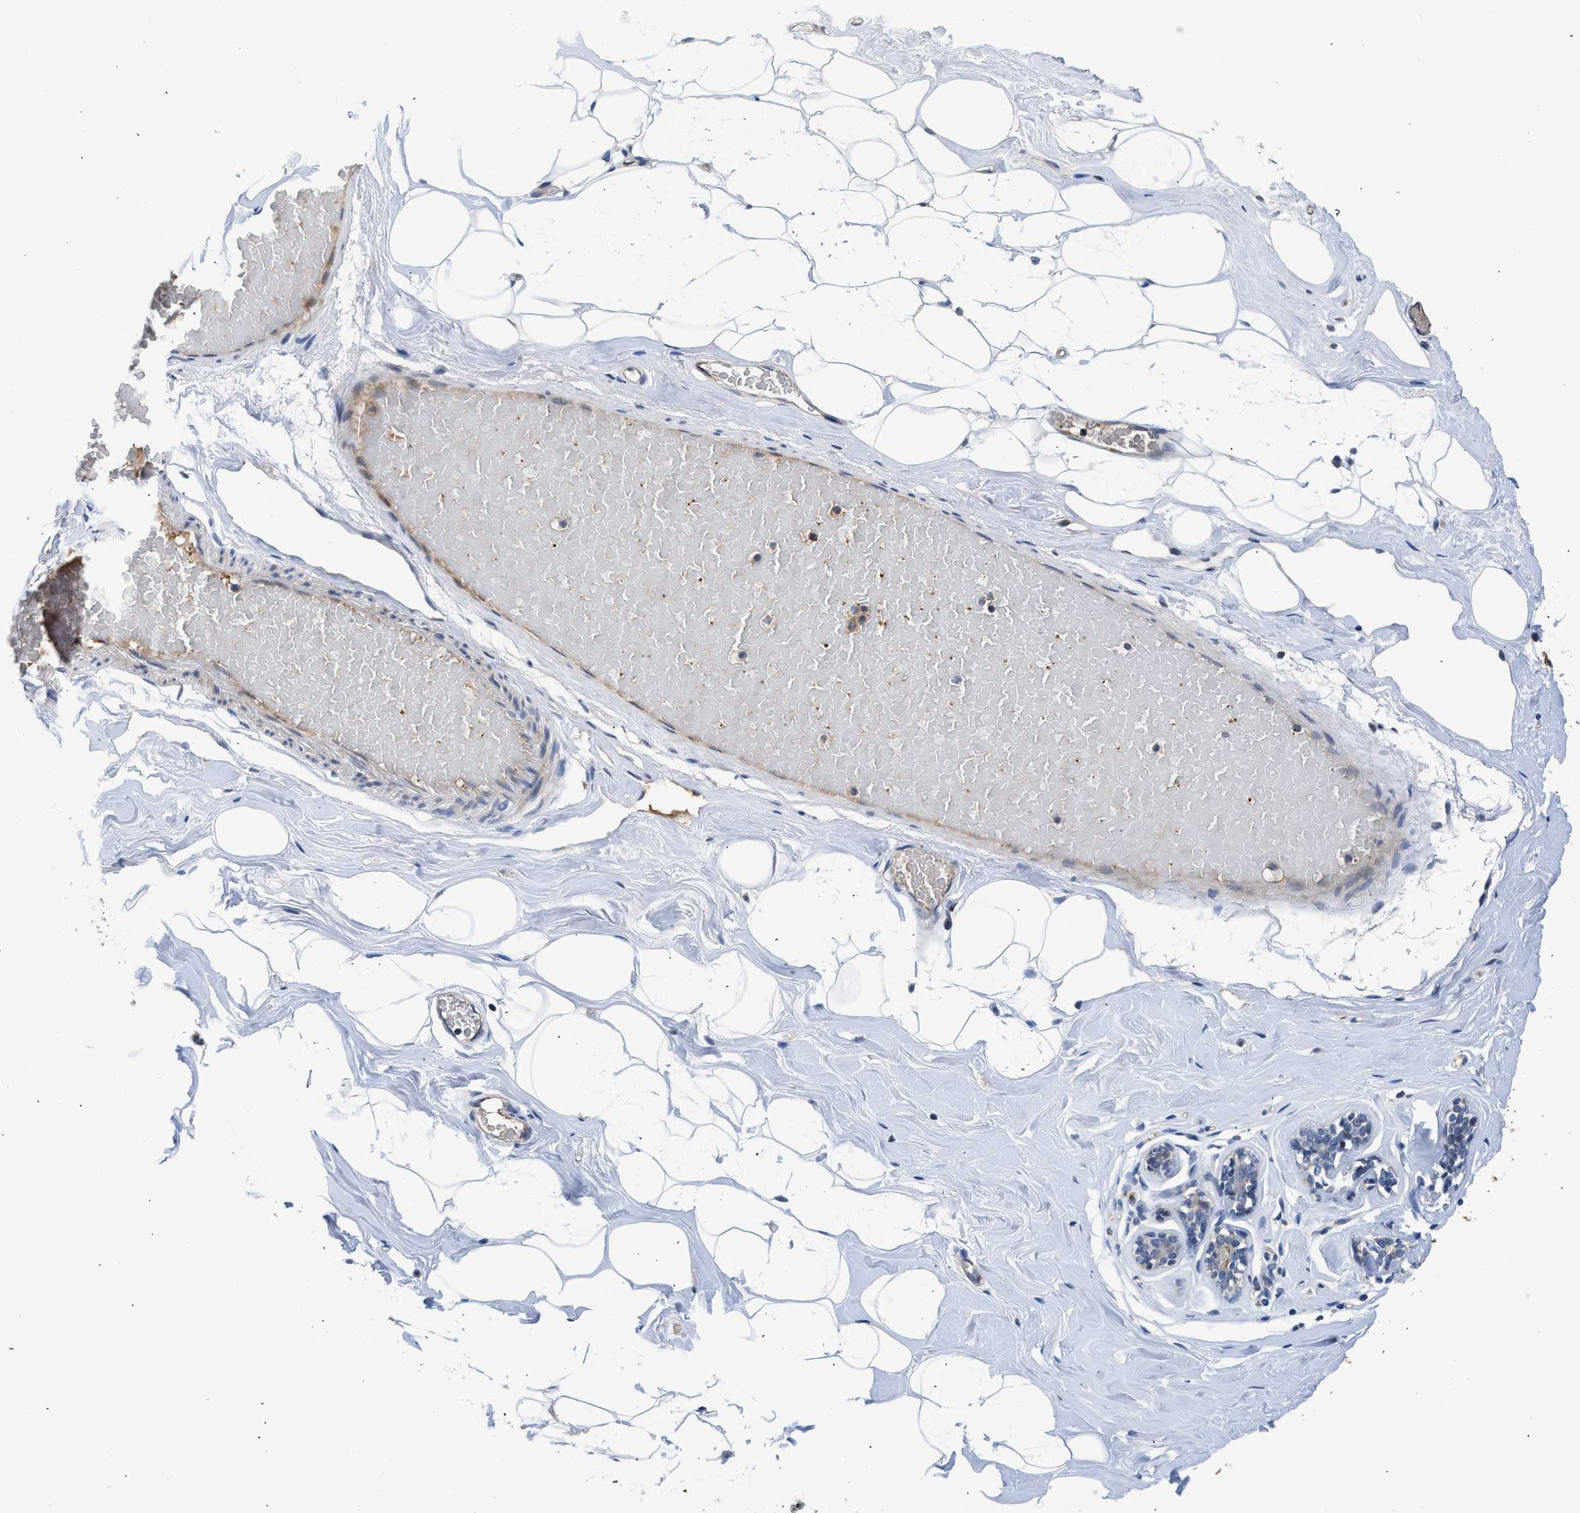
{"staining": {"intensity": "negative", "quantity": "none", "location": "none"}, "tissue": "breast", "cell_type": "Adipocytes", "image_type": "normal", "snomed": [{"axis": "morphology", "description": "Normal tissue, NOS"}, {"axis": "topography", "description": "Breast"}], "caption": "This is a photomicrograph of IHC staining of normal breast, which shows no expression in adipocytes.", "gene": "PIM1", "patient": {"sex": "female", "age": 75}}